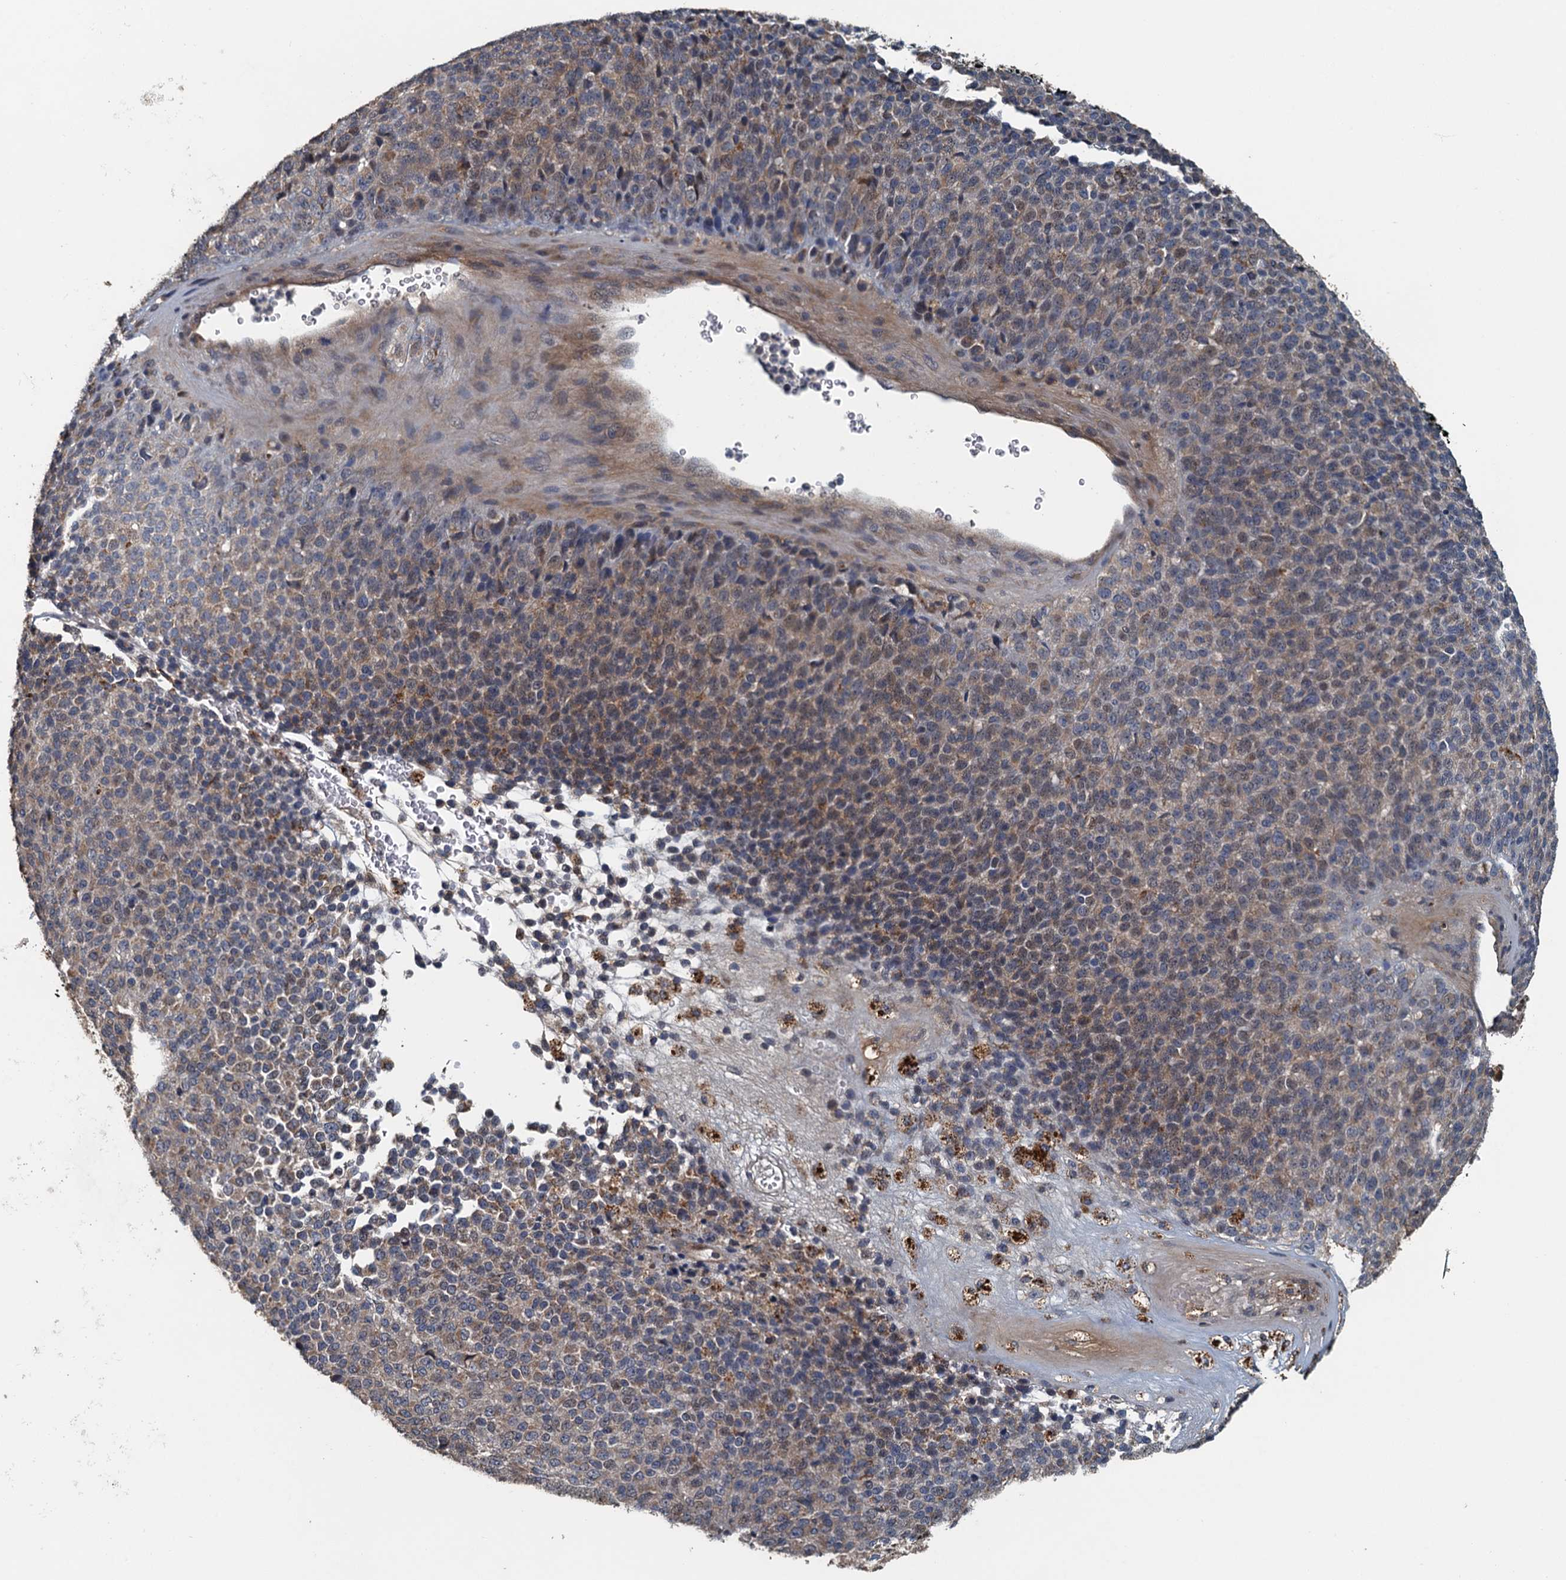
{"staining": {"intensity": "weak", "quantity": "<25%", "location": "cytoplasmic/membranous,nuclear"}, "tissue": "melanoma", "cell_type": "Tumor cells", "image_type": "cancer", "snomed": [{"axis": "morphology", "description": "Malignant melanoma, Metastatic site"}, {"axis": "topography", "description": "Brain"}], "caption": "Histopathology image shows no significant protein expression in tumor cells of malignant melanoma (metastatic site).", "gene": "AGRN", "patient": {"sex": "female", "age": 56}}